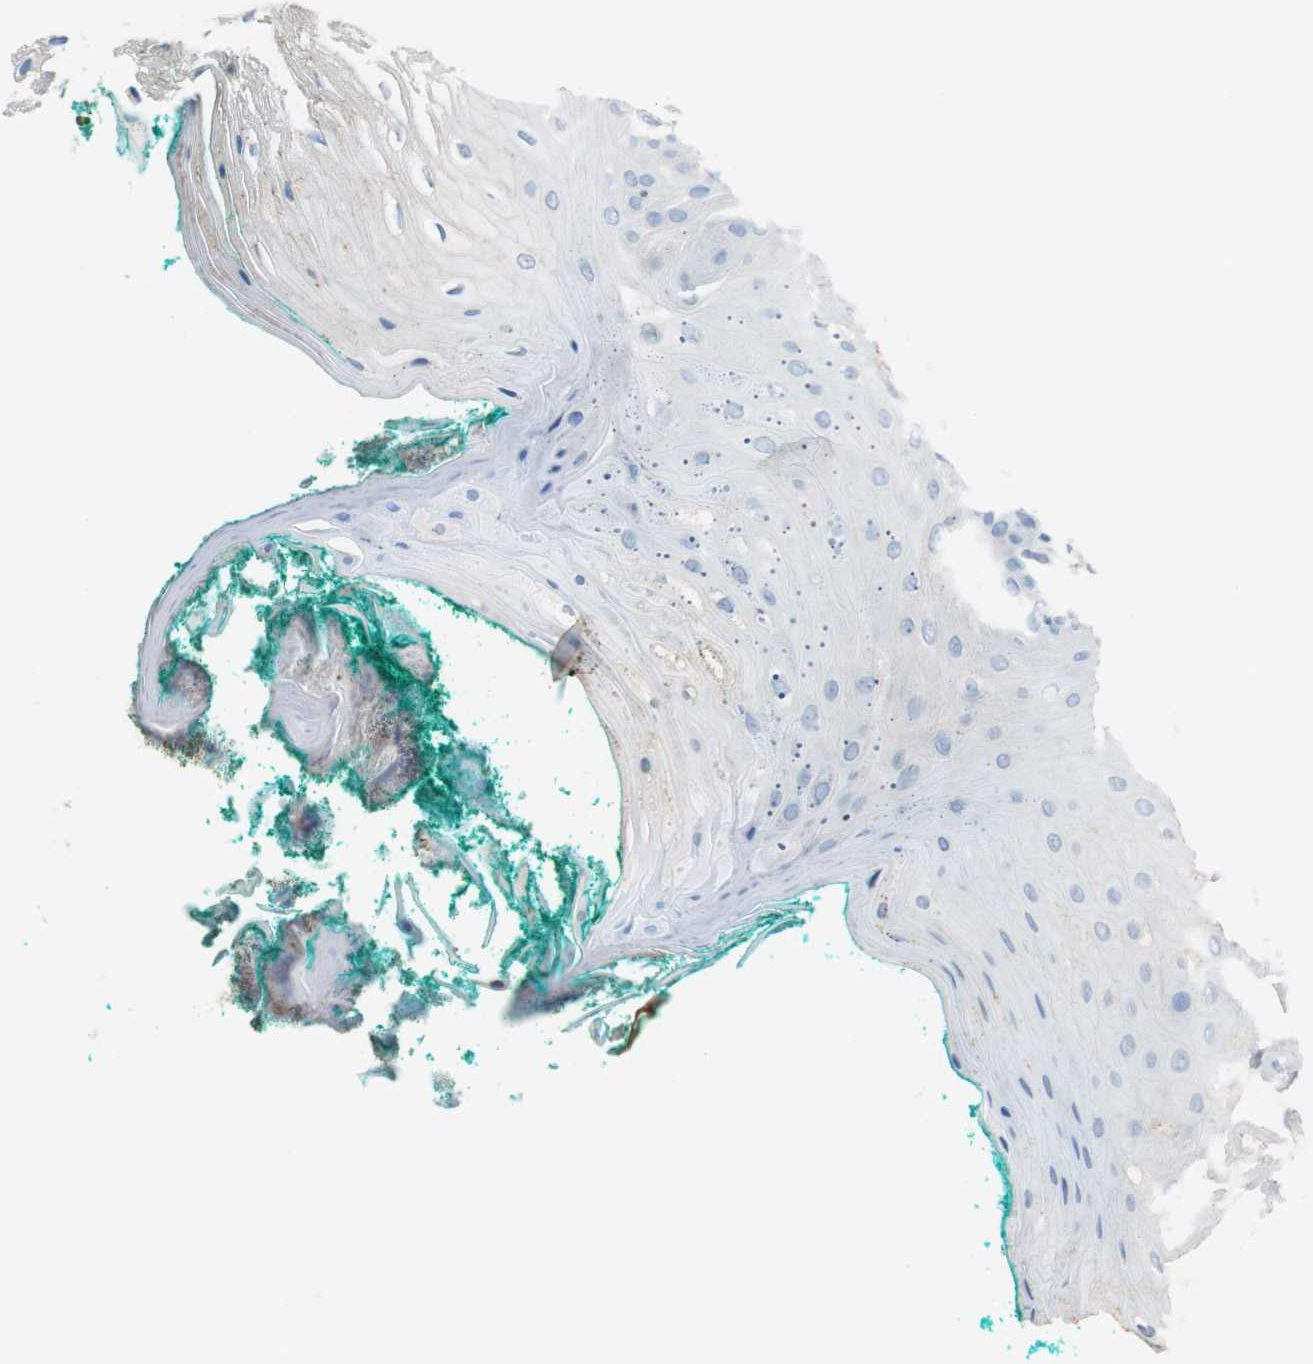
{"staining": {"intensity": "negative", "quantity": "none", "location": "none"}, "tissue": "oral mucosa", "cell_type": "Squamous epithelial cells", "image_type": "normal", "snomed": [{"axis": "morphology", "description": "Normal tissue, NOS"}, {"axis": "topography", "description": "Skeletal muscle"}, {"axis": "topography", "description": "Oral tissue"}], "caption": "Immunohistochemistry photomicrograph of benign oral mucosa stained for a protein (brown), which displays no expression in squamous epithelial cells. (DAB (3,3'-diaminobenzidine) immunohistochemistry (IHC) visualized using brightfield microscopy, high magnification).", "gene": "TJP3", "patient": {"sex": "male", "age": 58}}